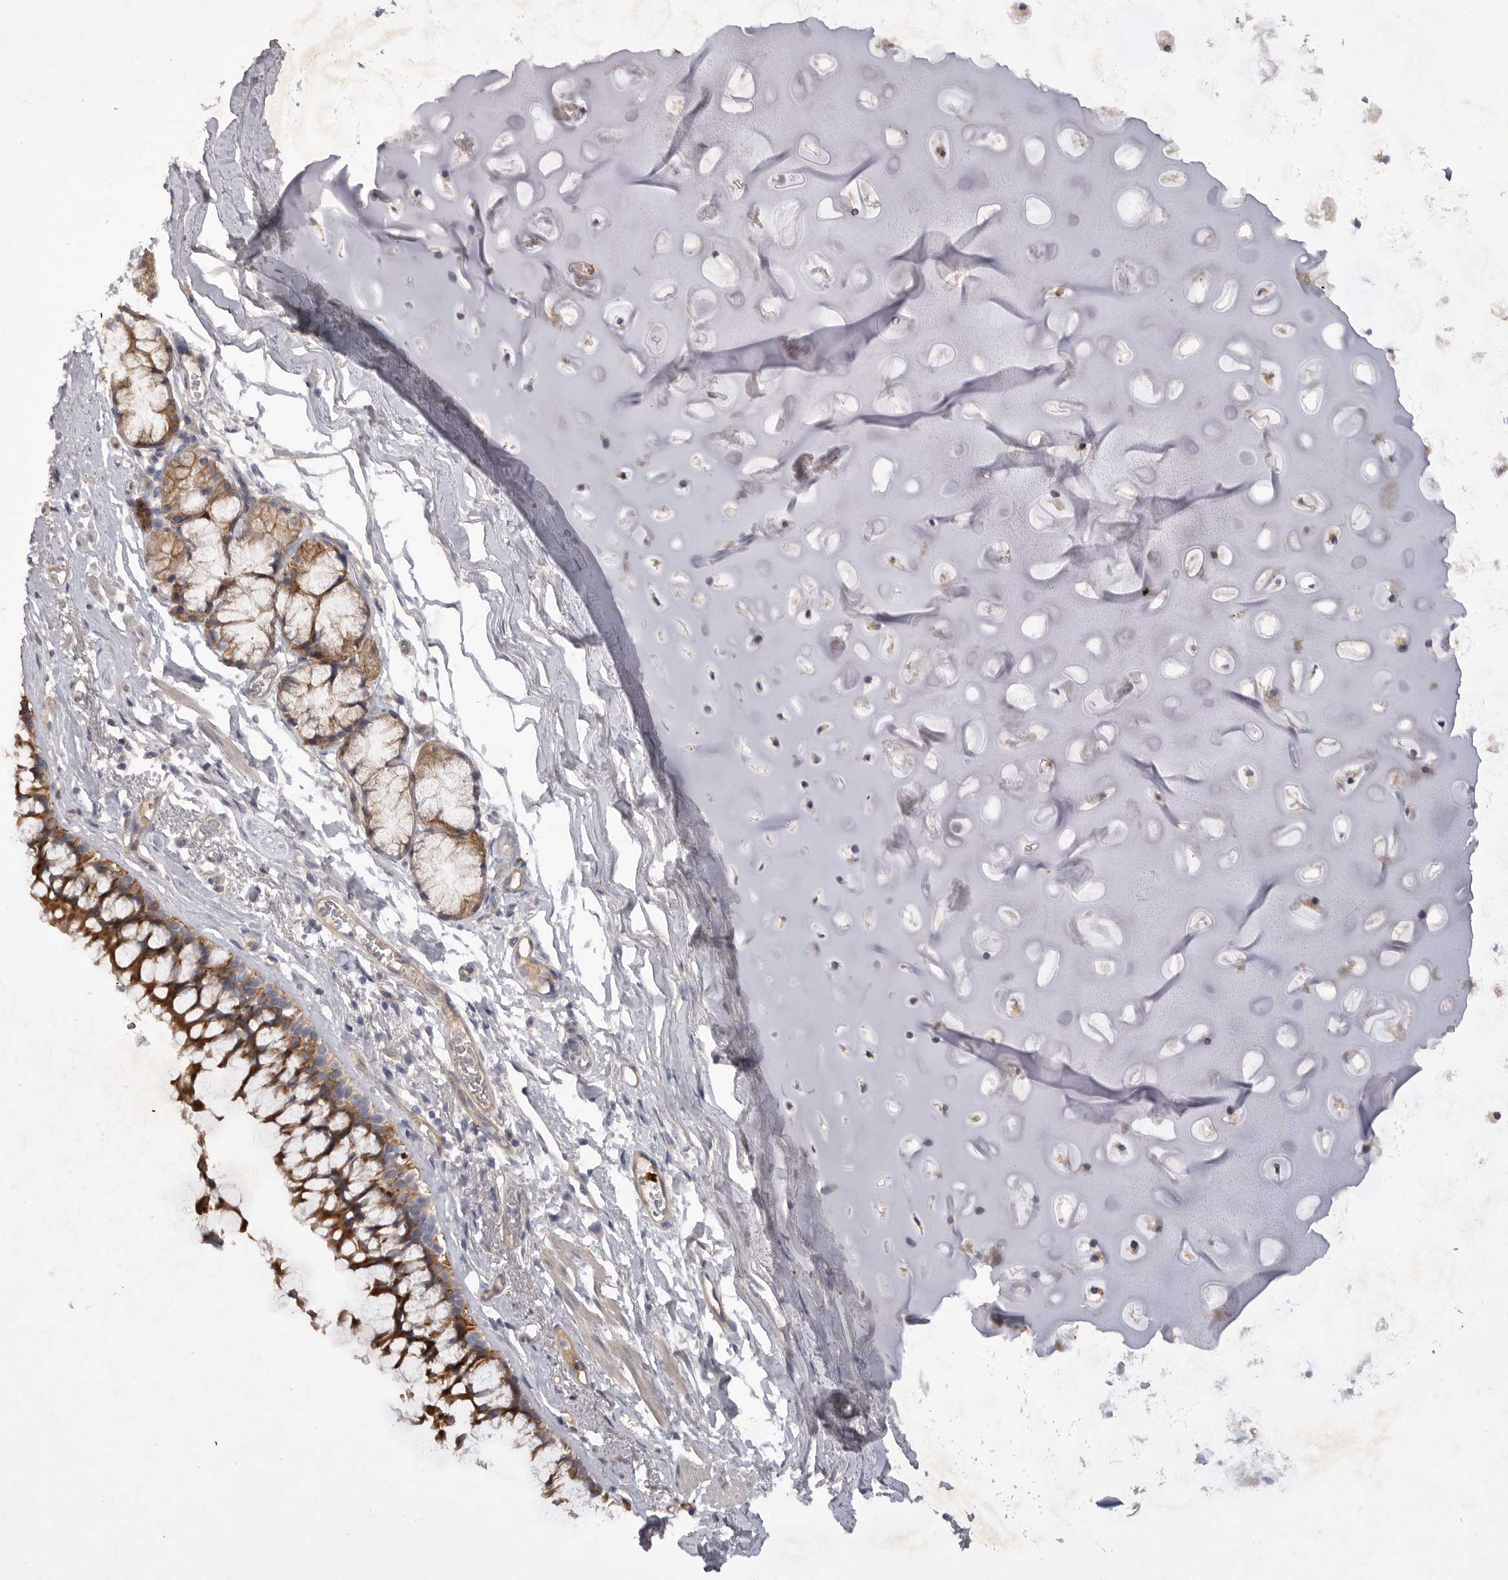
{"staining": {"intensity": "strong", "quantity": ">75%", "location": "cytoplasmic/membranous"}, "tissue": "bronchus", "cell_type": "Respiratory epithelial cells", "image_type": "normal", "snomed": [{"axis": "morphology", "description": "Normal tissue, NOS"}, {"axis": "morphology", "description": "Inflammation, NOS"}, {"axis": "topography", "description": "Cartilage tissue"}, {"axis": "topography", "description": "Bronchus"}, {"axis": "topography", "description": "Lung"}], "caption": "The immunohistochemical stain highlights strong cytoplasmic/membranous positivity in respiratory epithelial cells of unremarkable bronchus.", "gene": "DHDDS", "patient": {"sex": "female", "age": 64}}